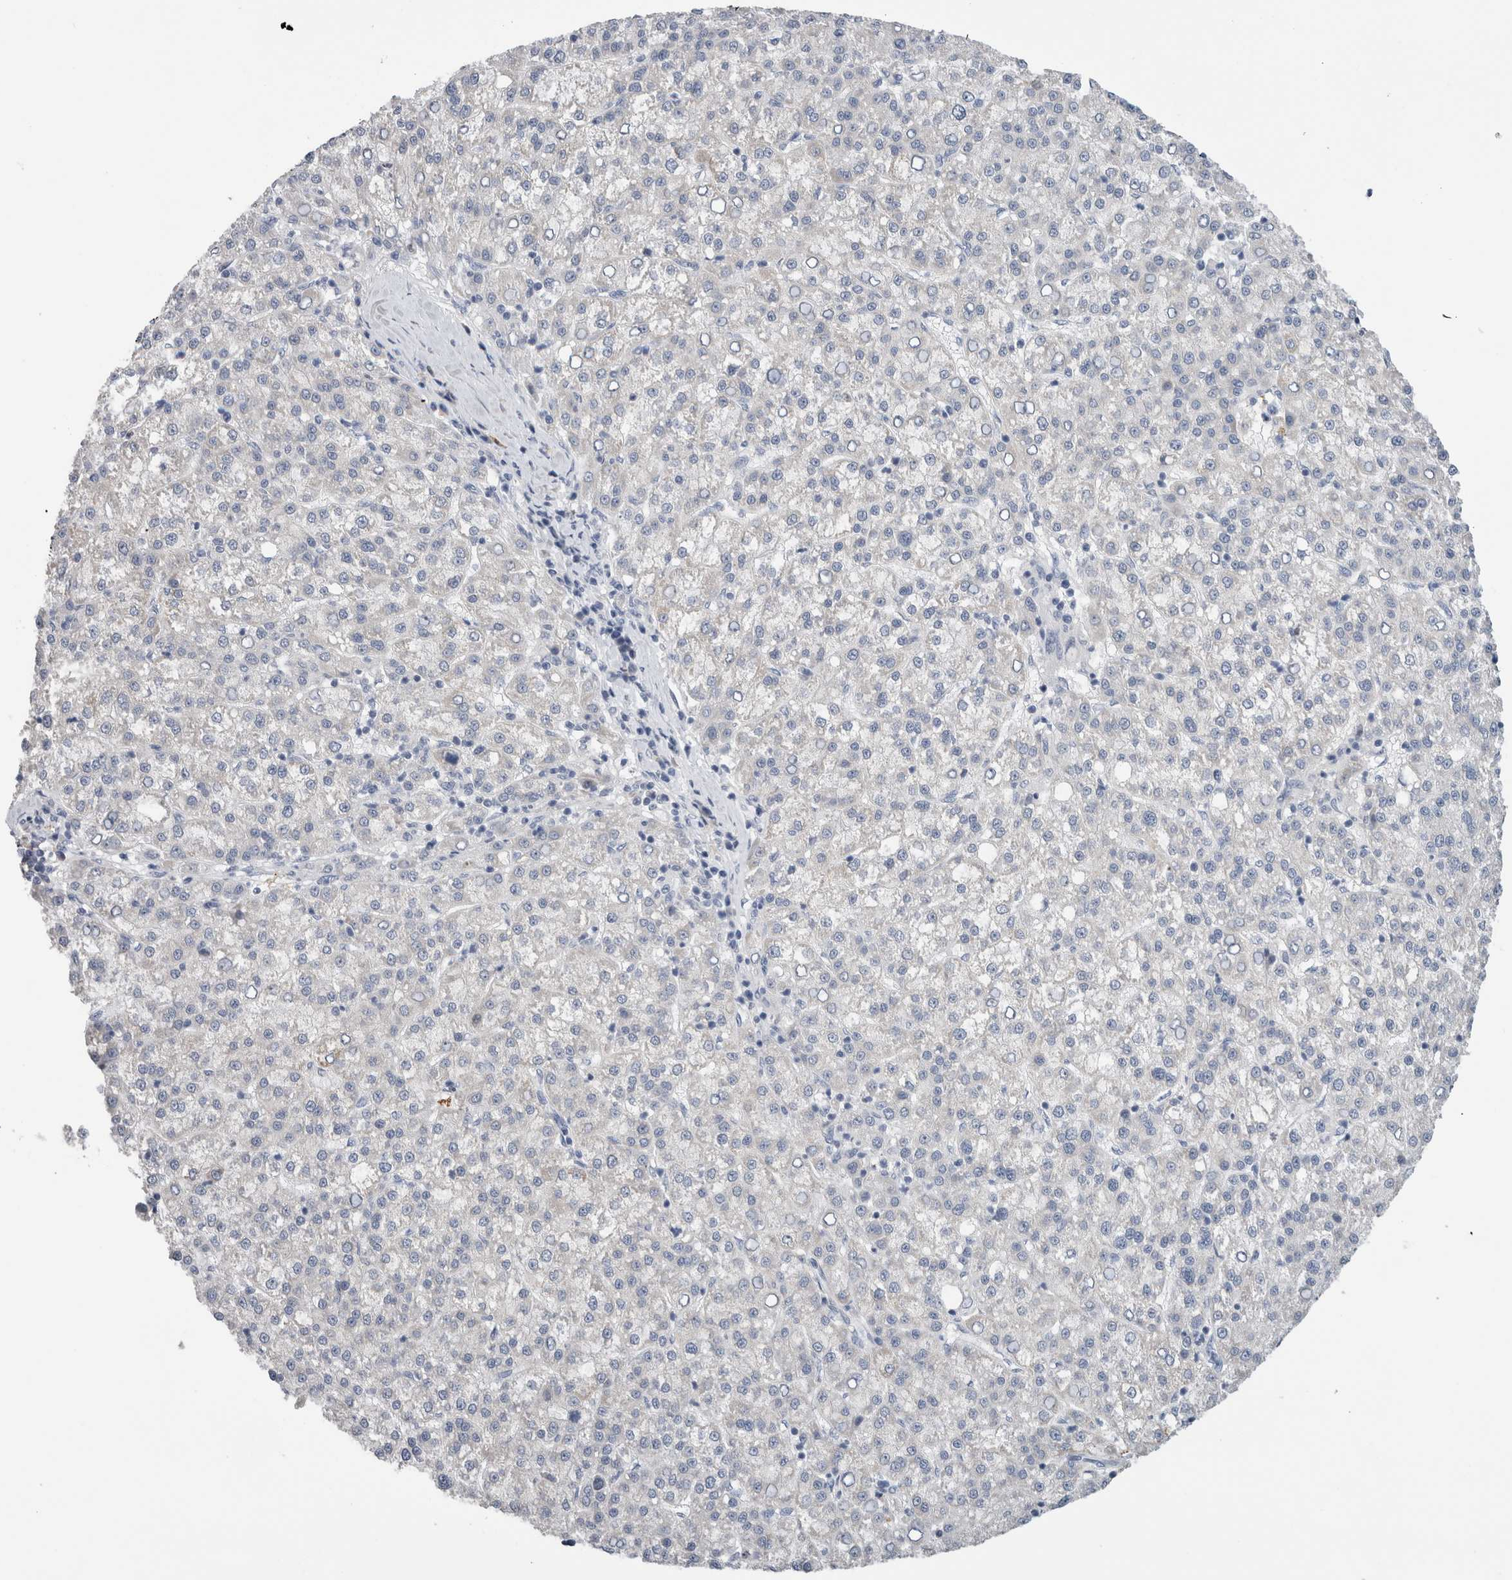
{"staining": {"intensity": "negative", "quantity": "none", "location": "none"}, "tissue": "liver cancer", "cell_type": "Tumor cells", "image_type": "cancer", "snomed": [{"axis": "morphology", "description": "Carcinoma, Hepatocellular, NOS"}, {"axis": "topography", "description": "Liver"}], "caption": "Human liver hepatocellular carcinoma stained for a protein using immunohistochemistry (IHC) displays no positivity in tumor cells.", "gene": "SLC20A2", "patient": {"sex": "female", "age": 58}}